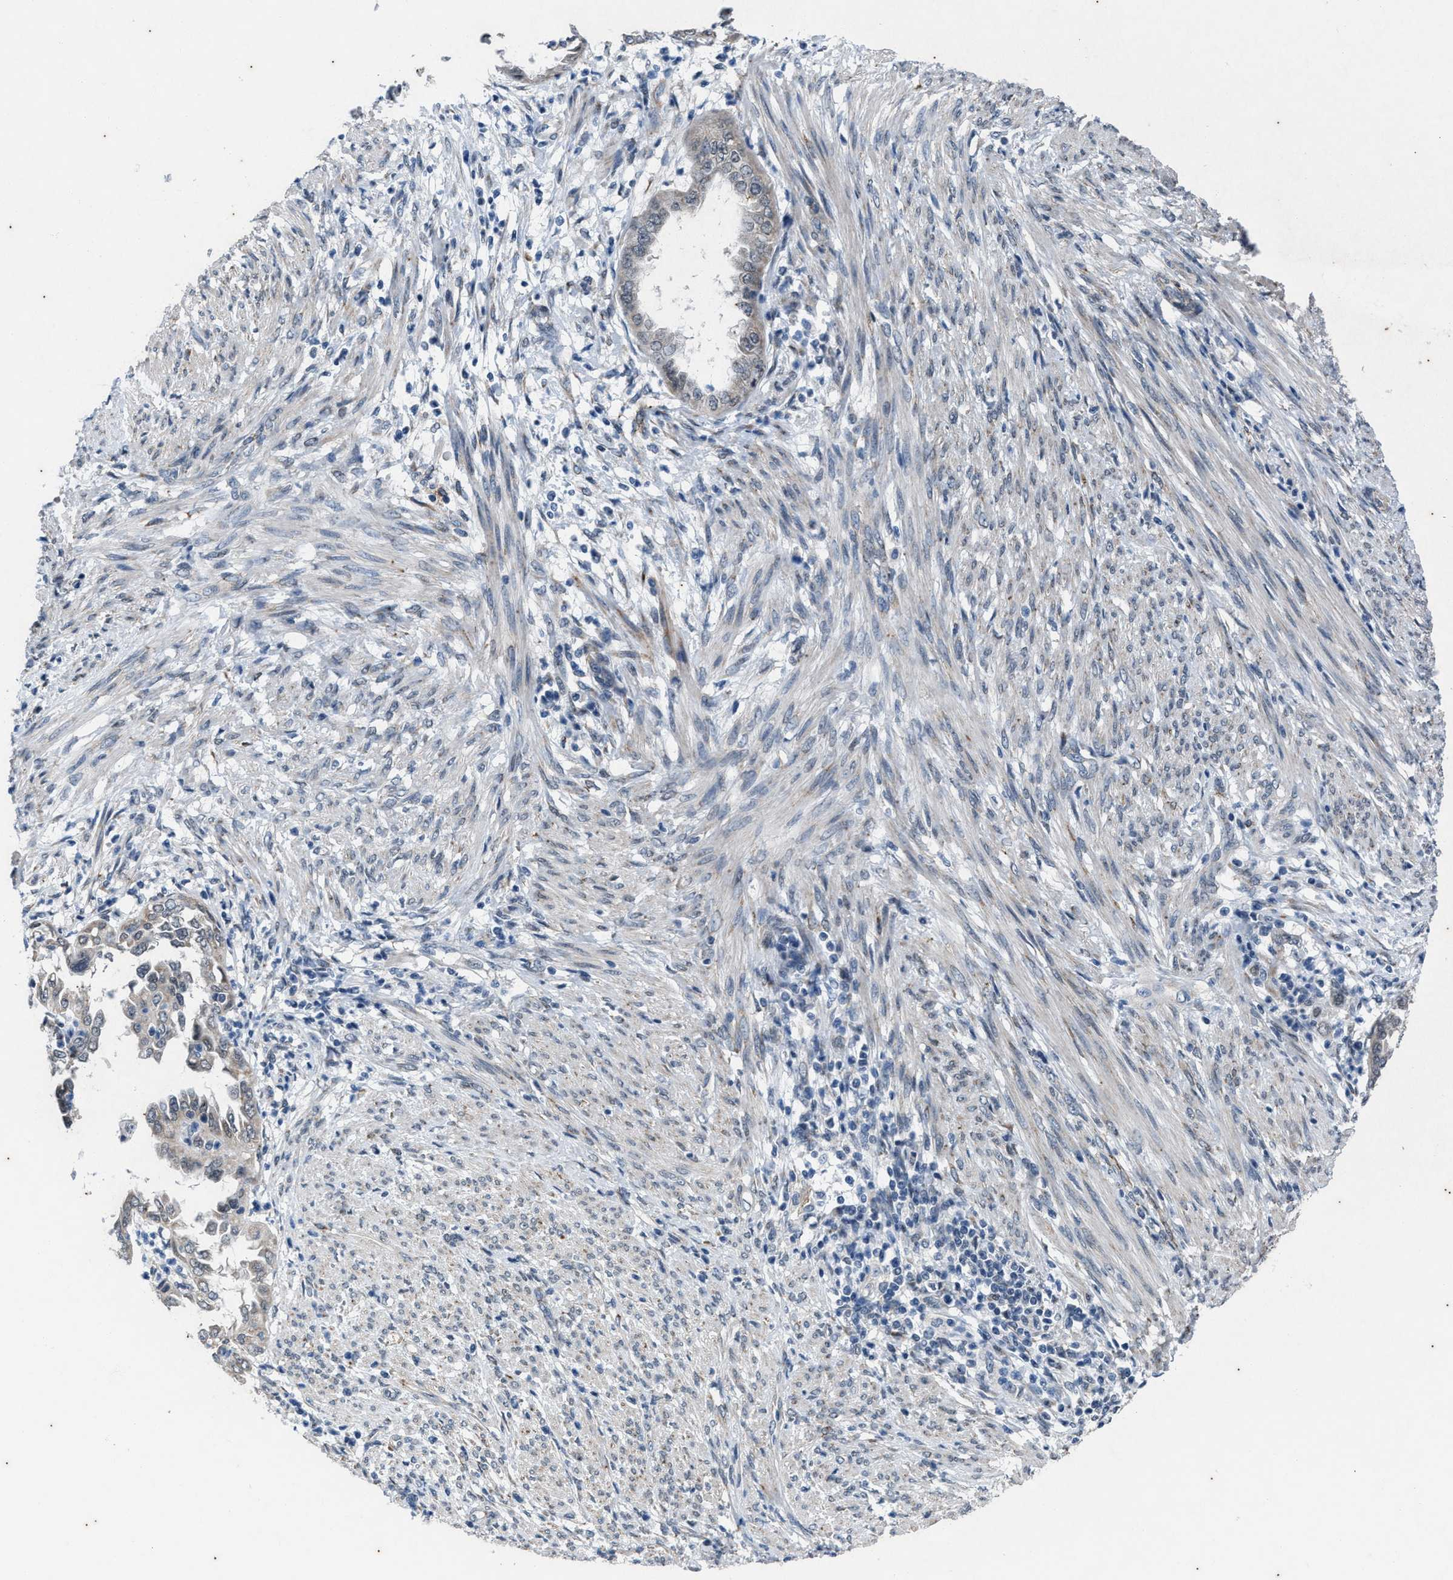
{"staining": {"intensity": "negative", "quantity": "none", "location": "none"}, "tissue": "endometrial cancer", "cell_type": "Tumor cells", "image_type": "cancer", "snomed": [{"axis": "morphology", "description": "Adenocarcinoma, NOS"}, {"axis": "topography", "description": "Endometrium"}], "caption": "DAB immunohistochemical staining of endometrial cancer (adenocarcinoma) shows no significant positivity in tumor cells.", "gene": "KIF24", "patient": {"sex": "female", "age": 85}}